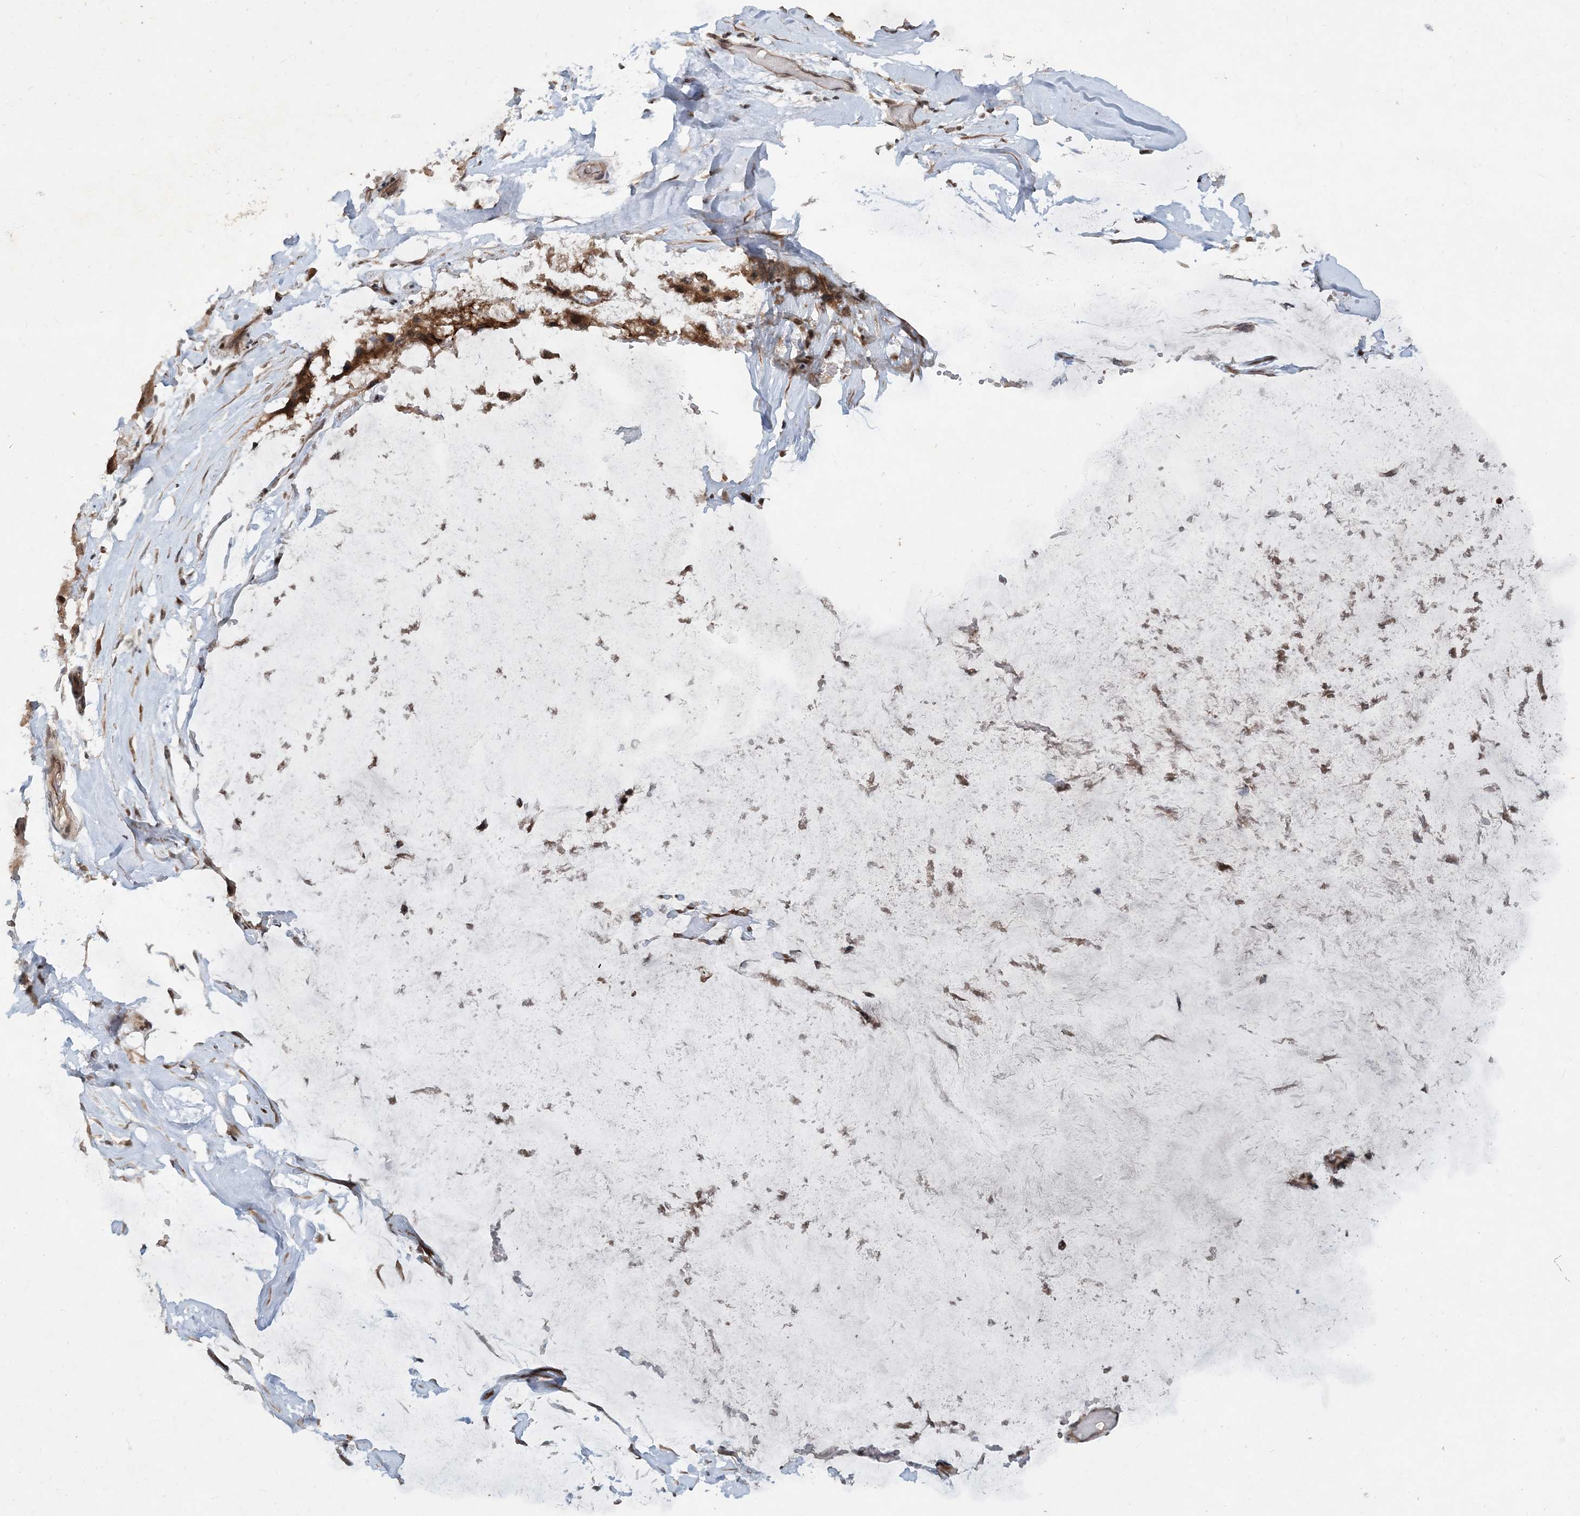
{"staining": {"intensity": "moderate", "quantity": ">75%", "location": "cytoplasmic/membranous,nuclear"}, "tissue": "ovarian cancer", "cell_type": "Tumor cells", "image_type": "cancer", "snomed": [{"axis": "morphology", "description": "Cystadenocarcinoma, mucinous, NOS"}, {"axis": "topography", "description": "Ovary"}], "caption": "A high-resolution micrograph shows immunohistochemistry (IHC) staining of ovarian cancer, which displays moderate cytoplasmic/membranous and nuclear positivity in about >75% of tumor cells.", "gene": "UBR3", "patient": {"sex": "female", "age": 39}}